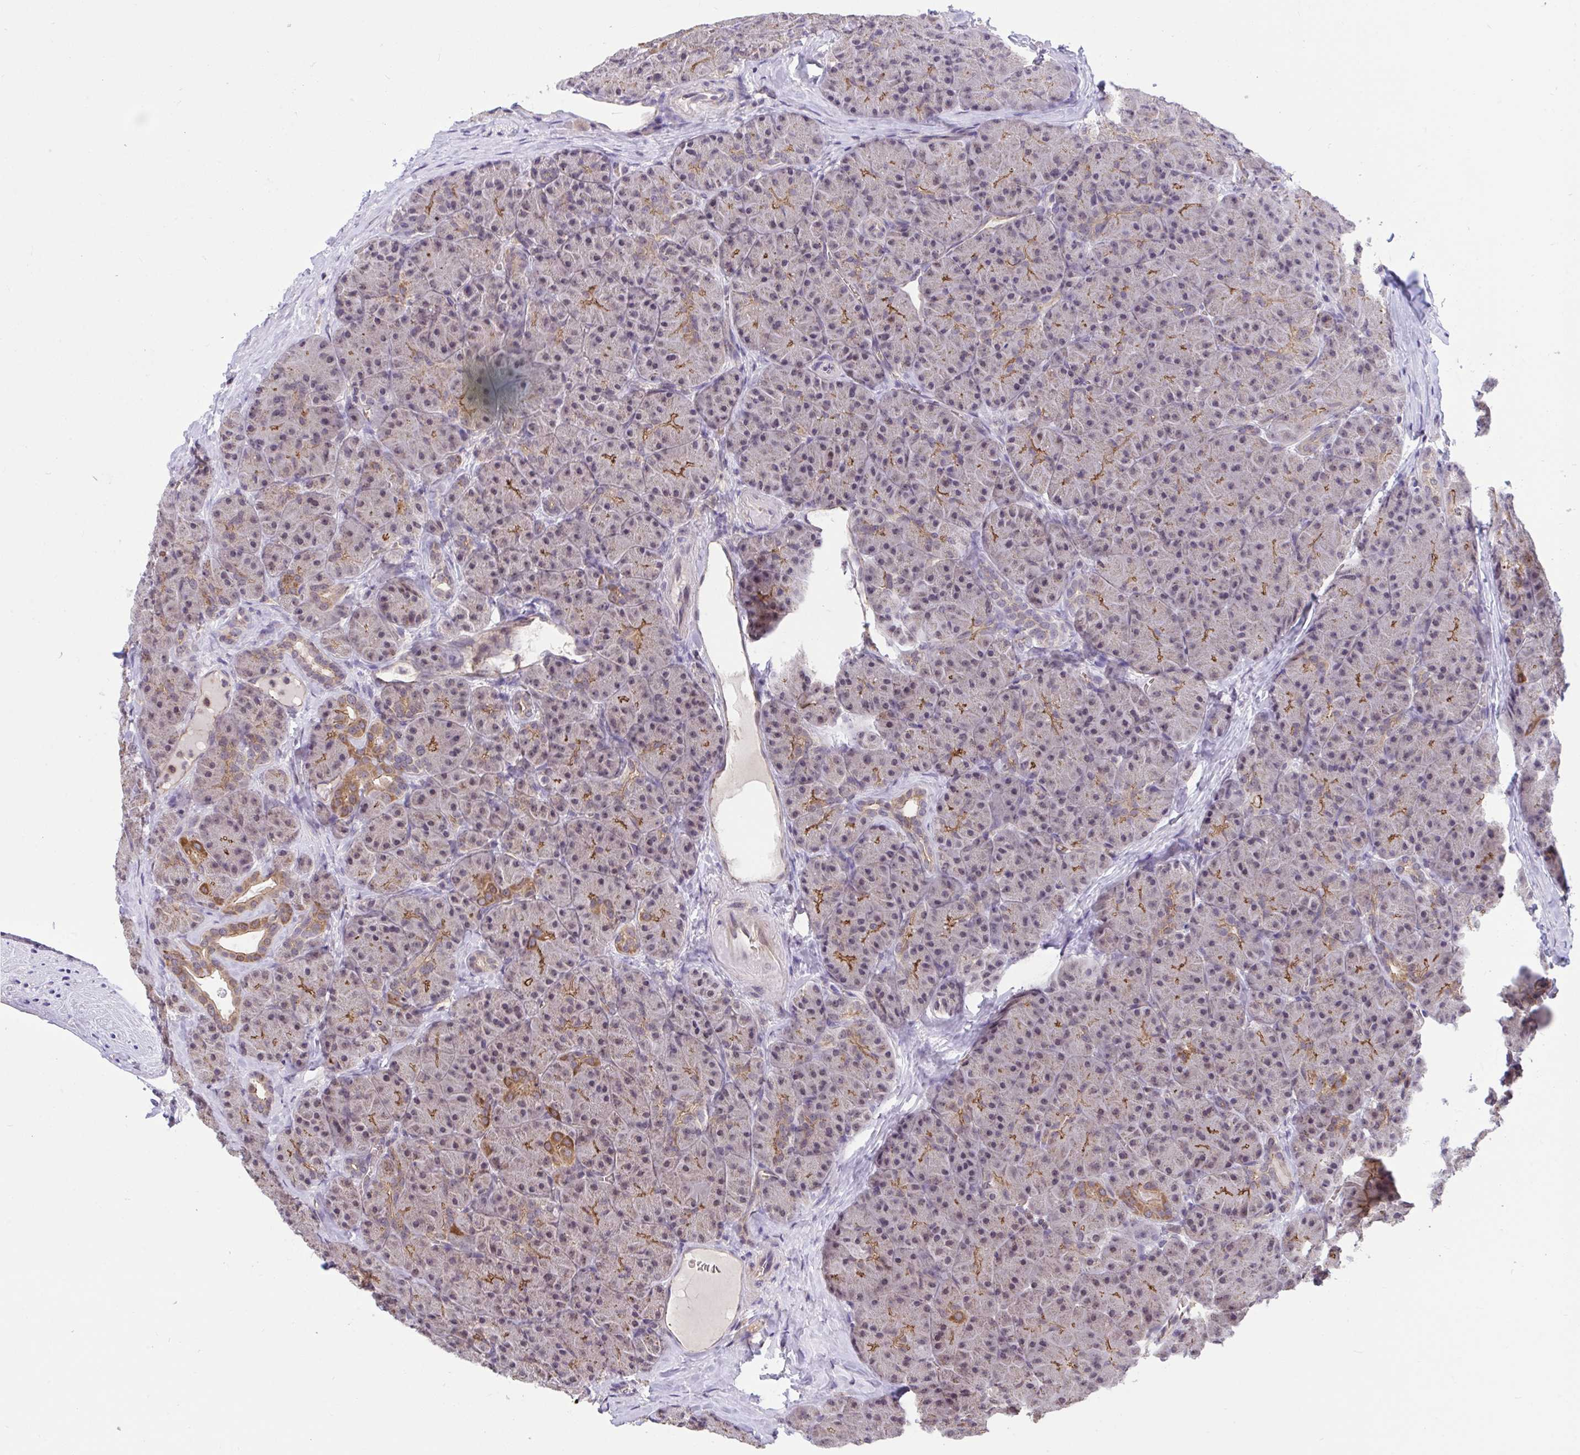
{"staining": {"intensity": "moderate", "quantity": "25%-75%", "location": "cytoplasmic/membranous"}, "tissue": "pancreas", "cell_type": "Exocrine glandular cells", "image_type": "normal", "snomed": [{"axis": "morphology", "description": "Normal tissue, NOS"}, {"axis": "topography", "description": "Pancreas"}], "caption": "Protein staining by immunohistochemistry displays moderate cytoplasmic/membranous positivity in about 25%-75% of exocrine glandular cells in benign pancreas. The protein of interest is stained brown, and the nuclei are stained in blue (DAB (3,3'-diaminobenzidine) IHC with brightfield microscopy, high magnification).", "gene": "PPP1CA", "patient": {"sex": "male", "age": 57}}